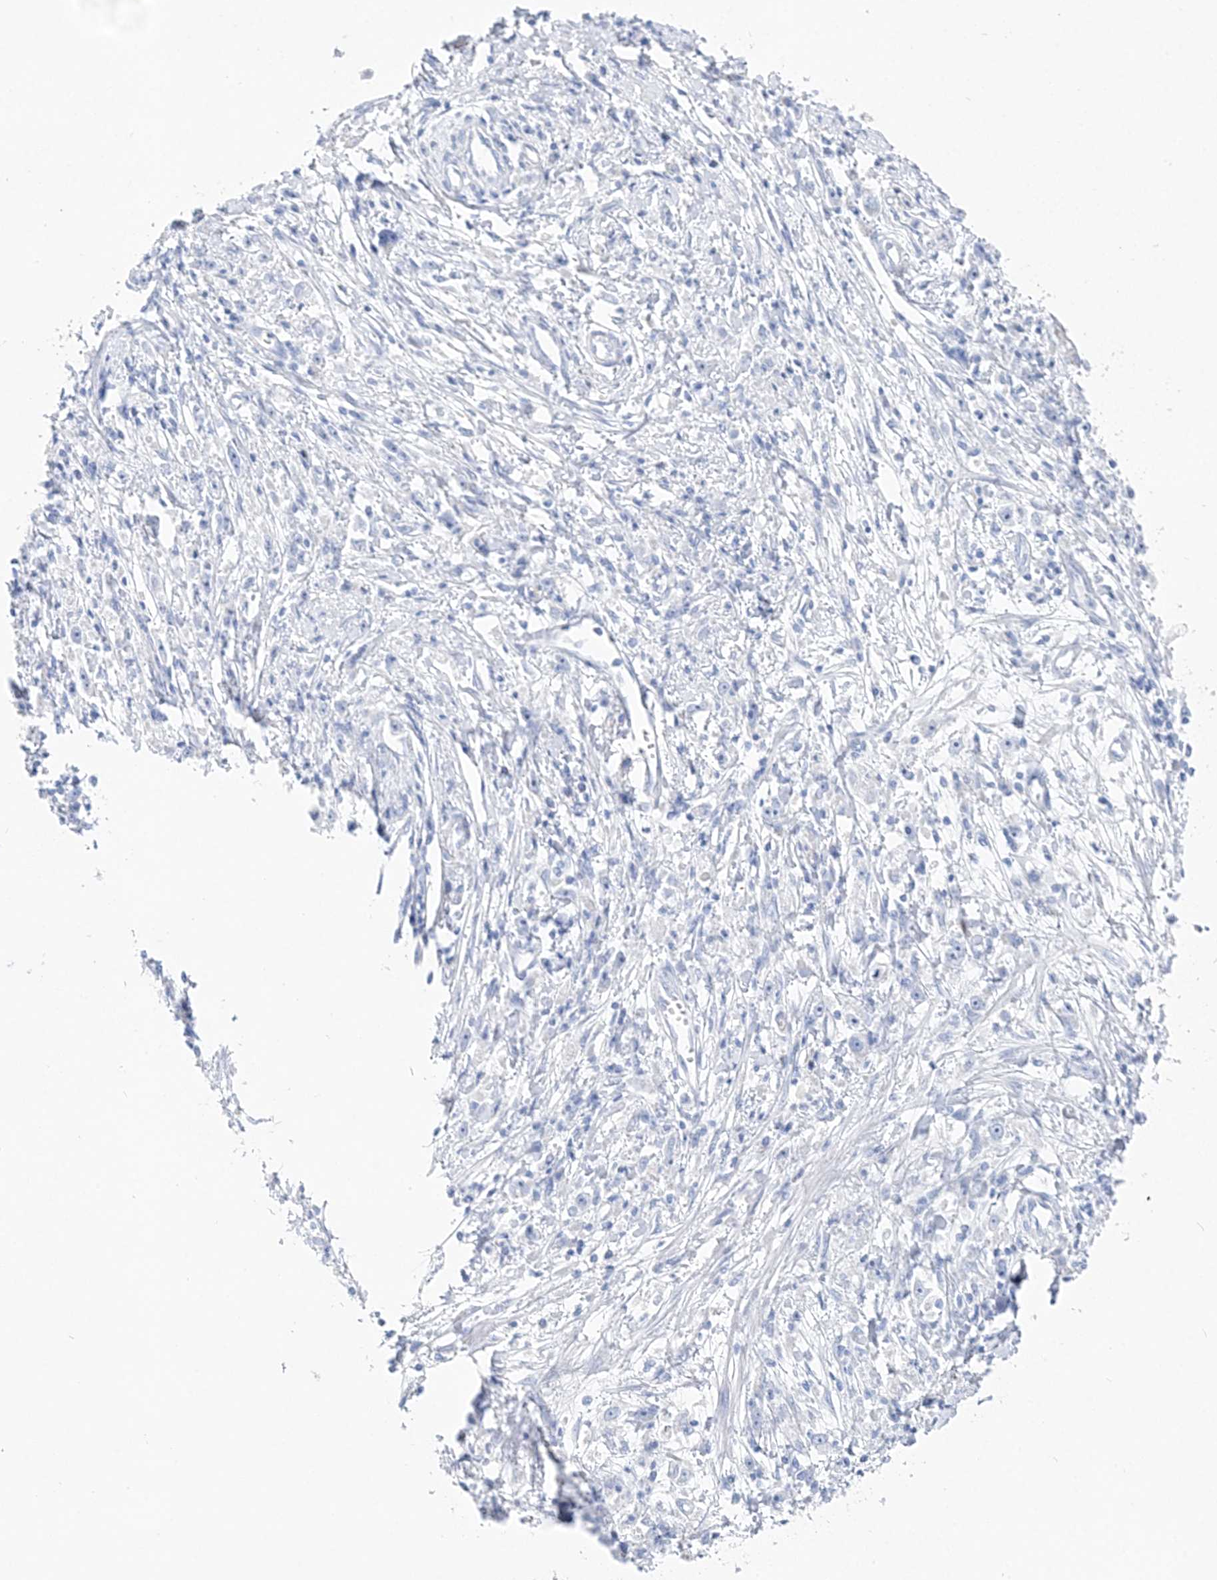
{"staining": {"intensity": "negative", "quantity": "none", "location": "none"}, "tissue": "stomach cancer", "cell_type": "Tumor cells", "image_type": "cancer", "snomed": [{"axis": "morphology", "description": "Adenocarcinoma, NOS"}, {"axis": "topography", "description": "Stomach"}], "caption": "DAB (3,3'-diaminobenzidine) immunohistochemical staining of human stomach cancer demonstrates no significant positivity in tumor cells. (DAB IHC visualized using brightfield microscopy, high magnification).", "gene": "TSPYL6", "patient": {"sex": "female", "age": 59}}